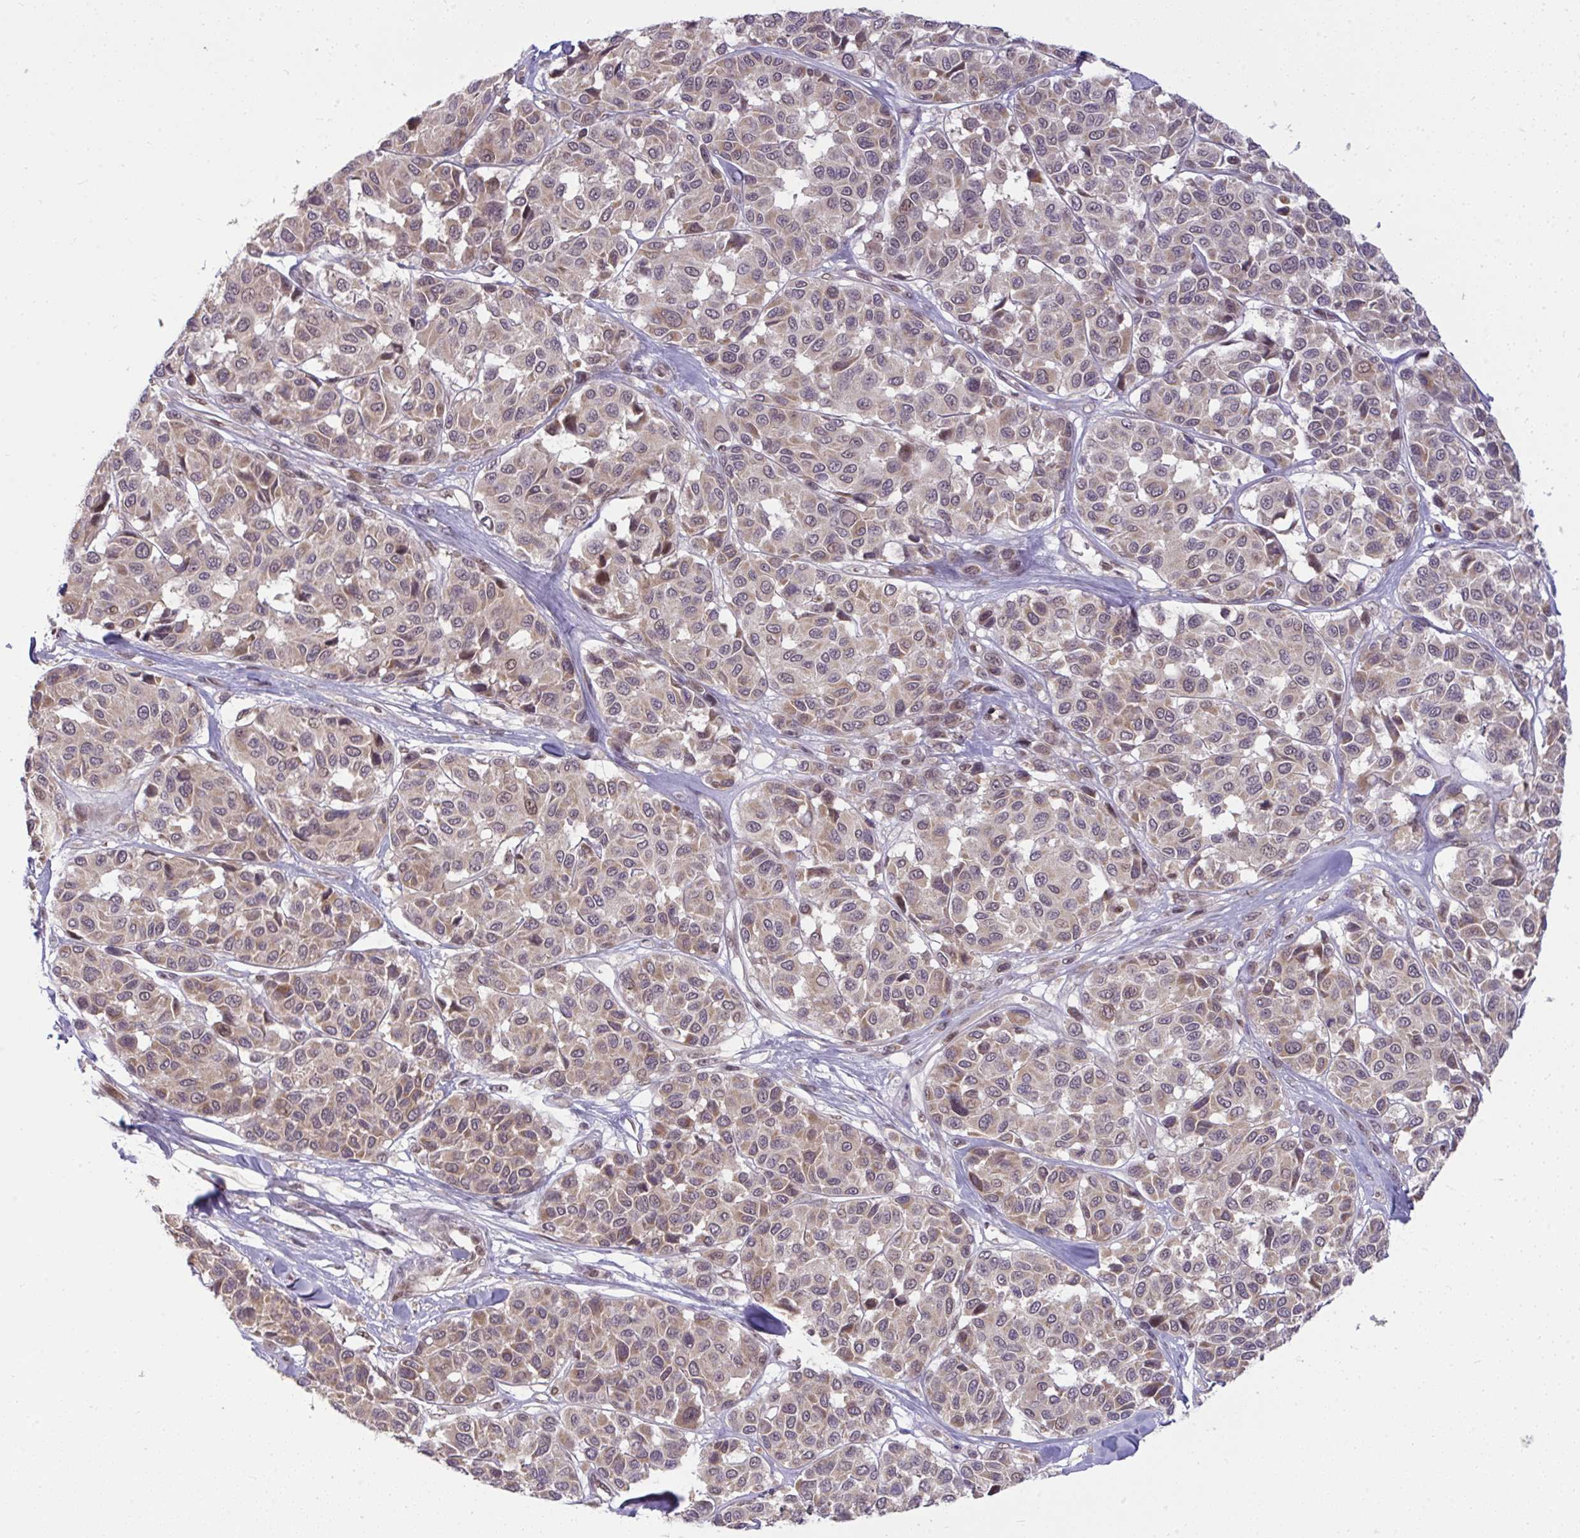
{"staining": {"intensity": "moderate", "quantity": ">75%", "location": "cytoplasmic/membranous,nuclear"}, "tissue": "melanoma", "cell_type": "Tumor cells", "image_type": "cancer", "snomed": [{"axis": "morphology", "description": "Malignant melanoma, NOS"}, {"axis": "topography", "description": "Skin"}], "caption": "Immunohistochemistry (IHC) photomicrograph of human malignant melanoma stained for a protein (brown), which reveals medium levels of moderate cytoplasmic/membranous and nuclear expression in about >75% of tumor cells.", "gene": "KLF2", "patient": {"sex": "female", "age": 66}}